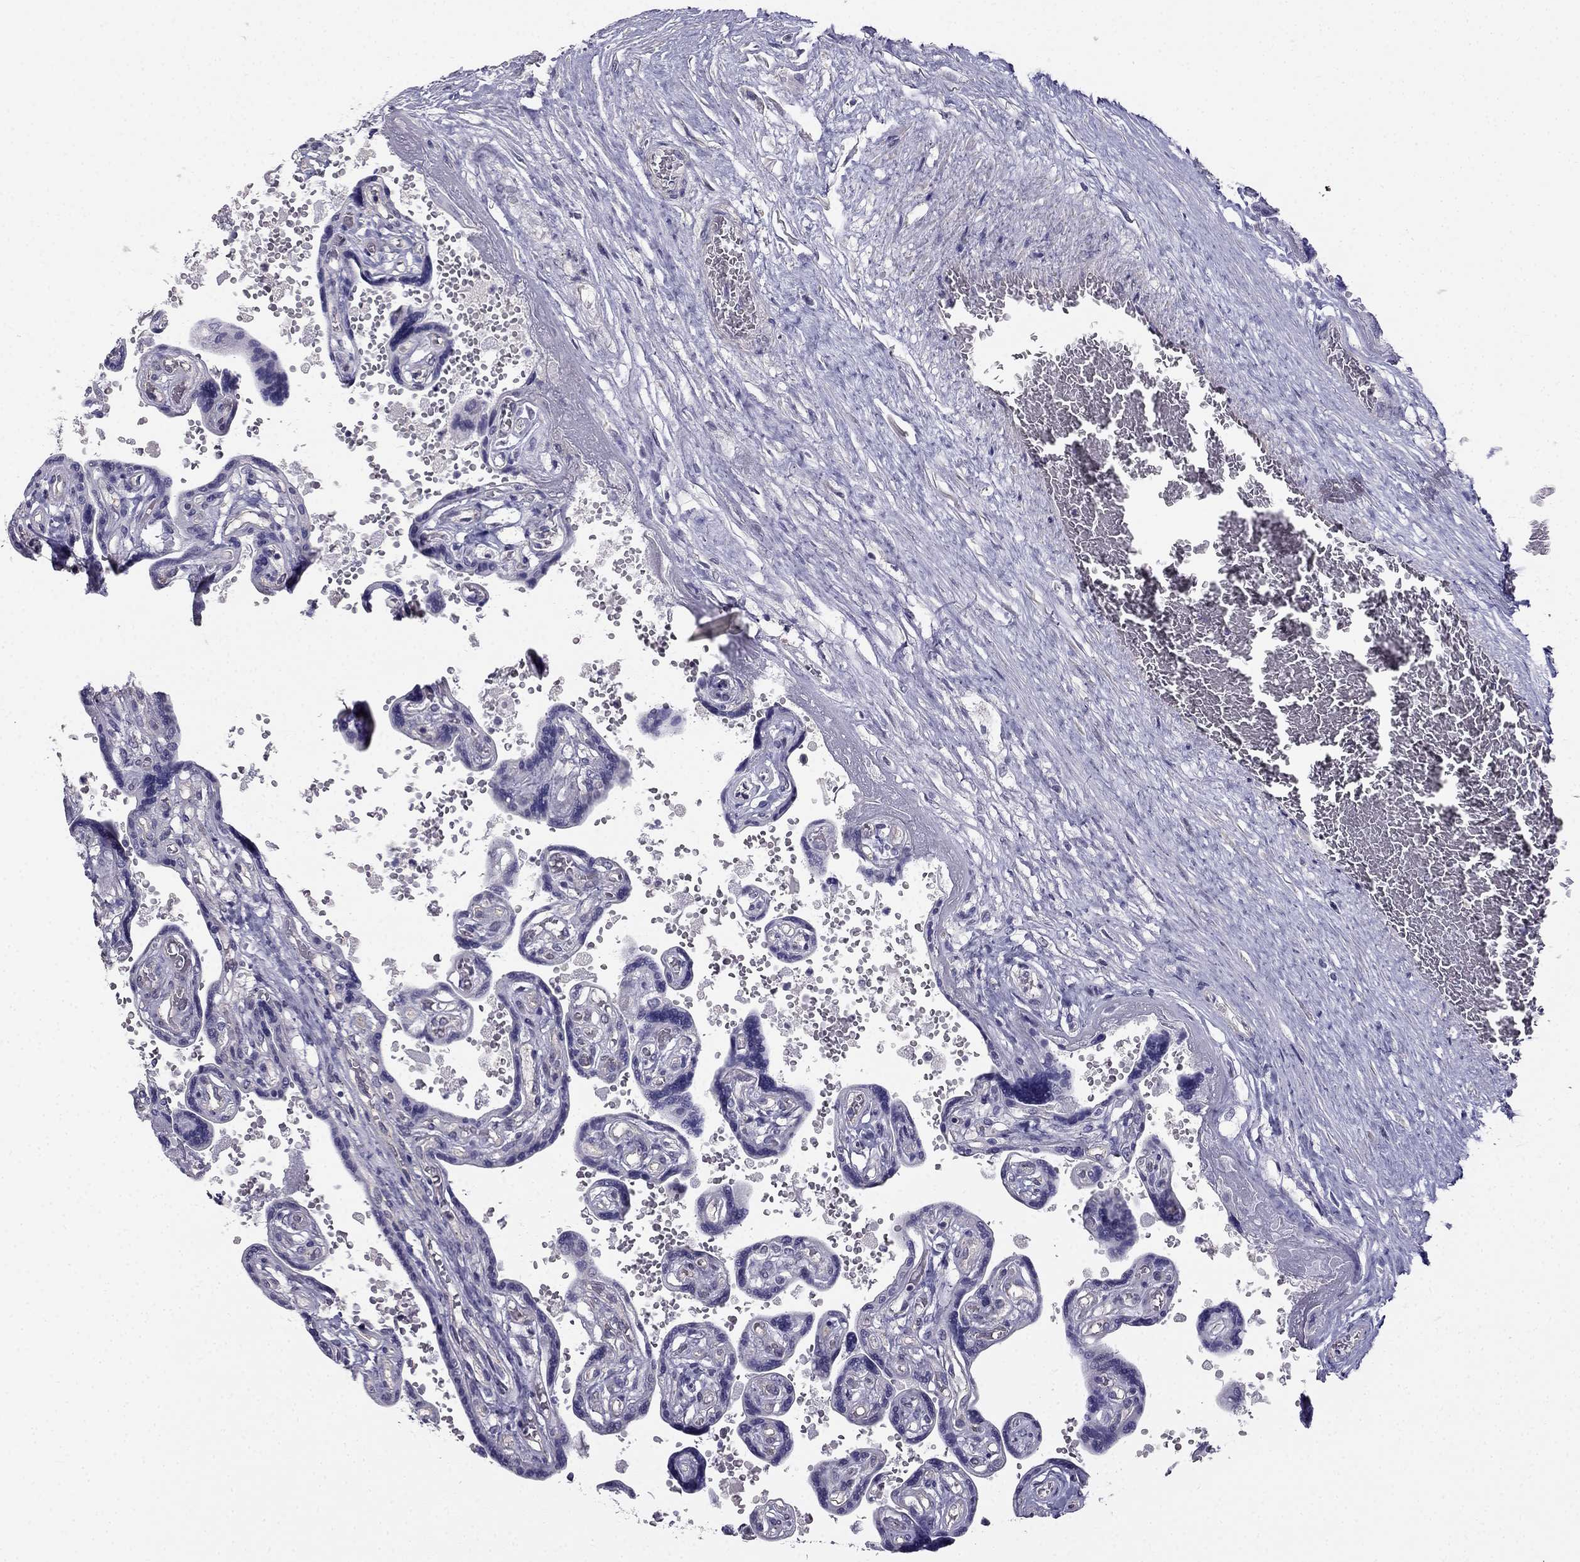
{"staining": {"intensity": "negative", "quantity": "none", "location": "none"}, "tissue": "placenta", "cell_type": "Decidual cells", "image_type": "normal", "snomed": [{"axis": "morphology", "description": "Normal tissue, NOS"}, {"axis": "topography", "description": "Placenta"}], "caption": "Immunohistochemical staining of benign human placenta shows no significant positivity in decidual cells.", "gene": "HSFX1", "patient": {"sex": "female", "age": 32}}